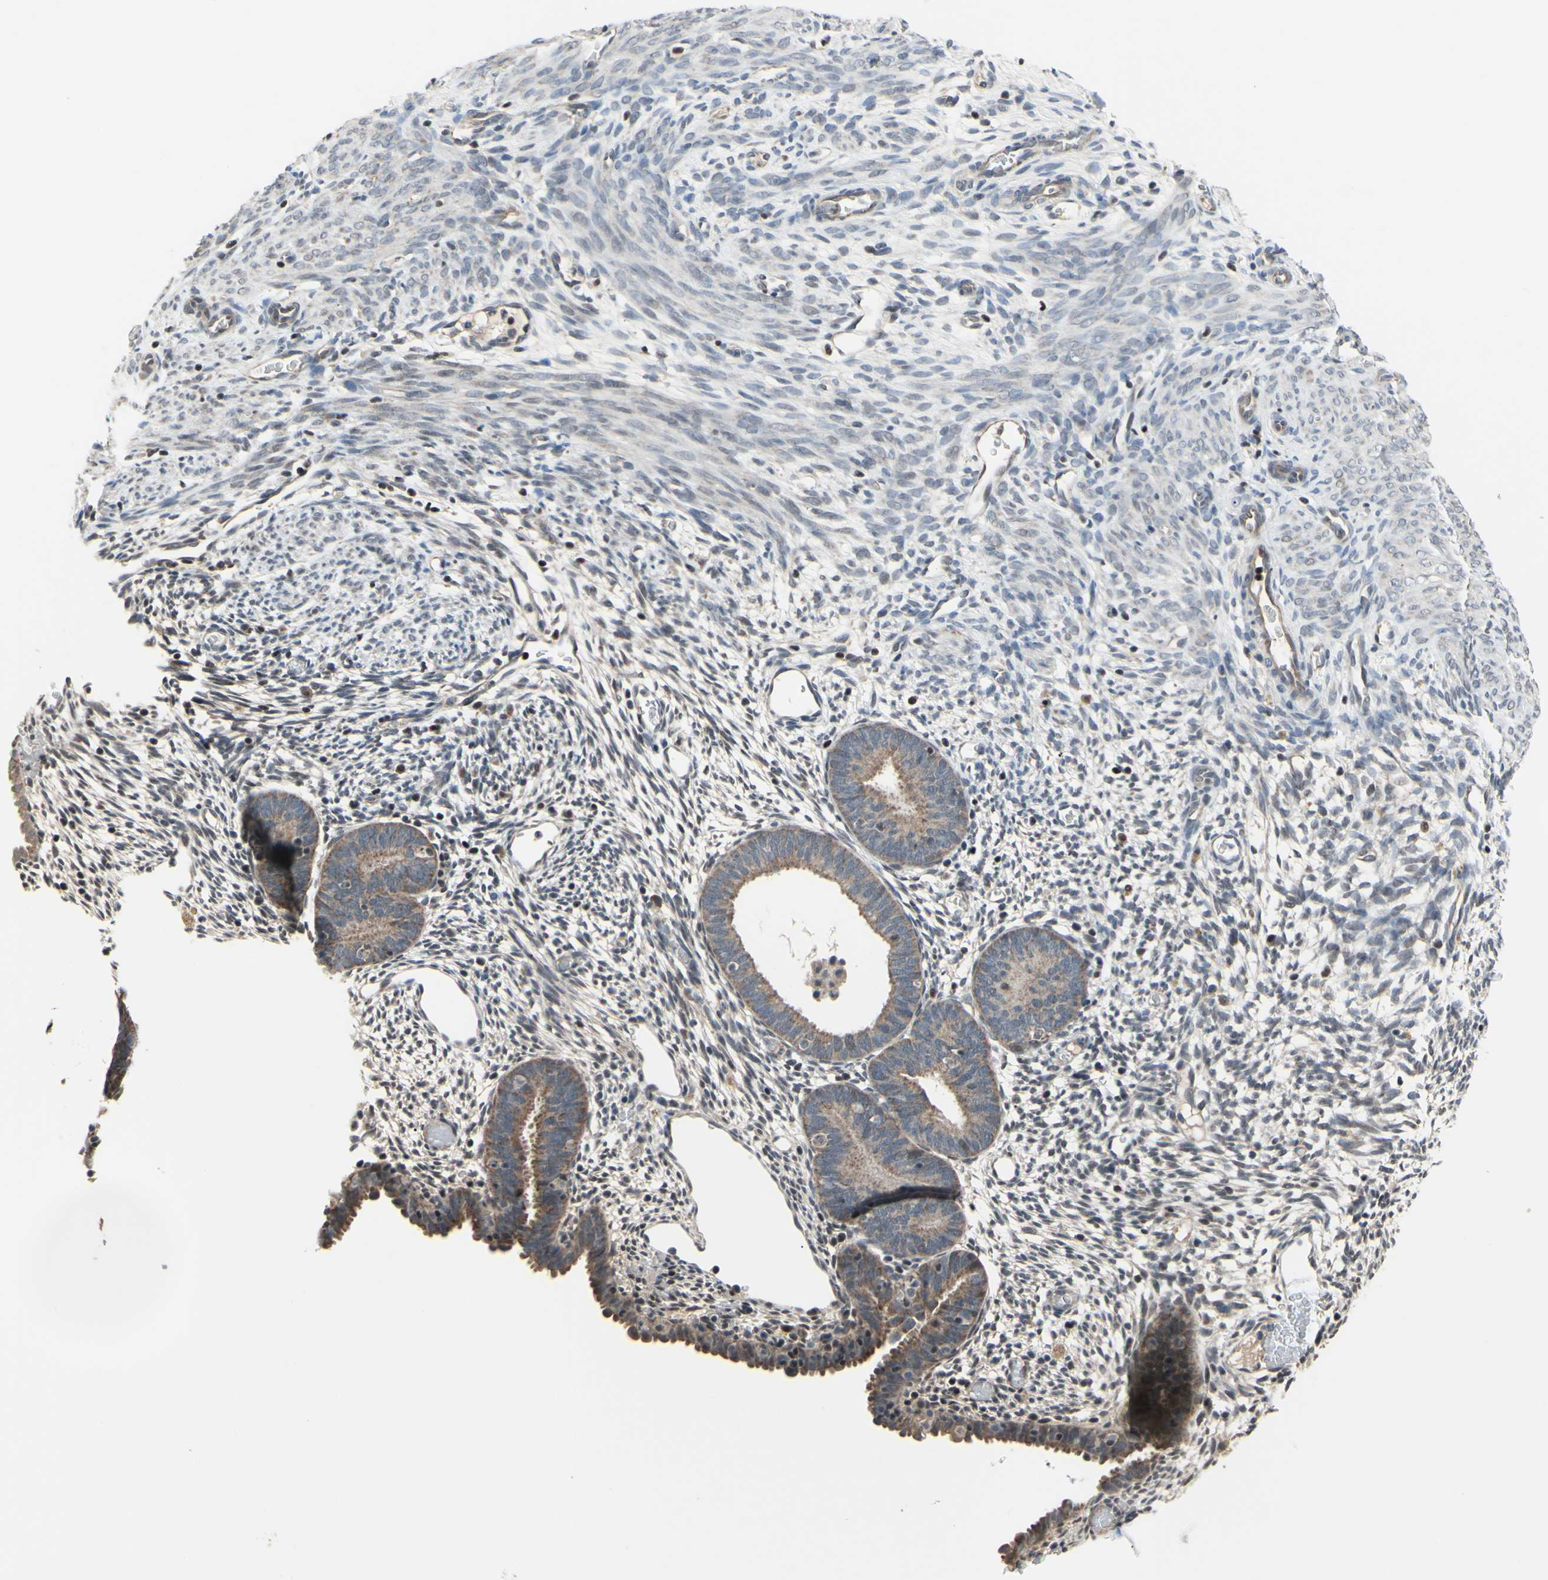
{"staining": {"intensity": "weak", "quantity": "<25%", "location": "cytoplasmic/membranous"}, "tissue": "endometrium", "cell_type": "Cells in endometrial stroma", "image_type": "normal", "snomed": [{"axis": "morphology", "description": "Normal tissue, NOS"}, {"axis": "morphology", "description": "Atrophy, NOS"}, {"axis": "topography", "description": "Uterus"}, {"axis": "topography", "description": "Endometrium"}], "caption": "The photomicrograph displays no significant staining in cells in endometrial stroma of endometrium. Nuclei are stained in blue.", "gene": "SP4", "patient": {"sex": "female", "age": 68}}